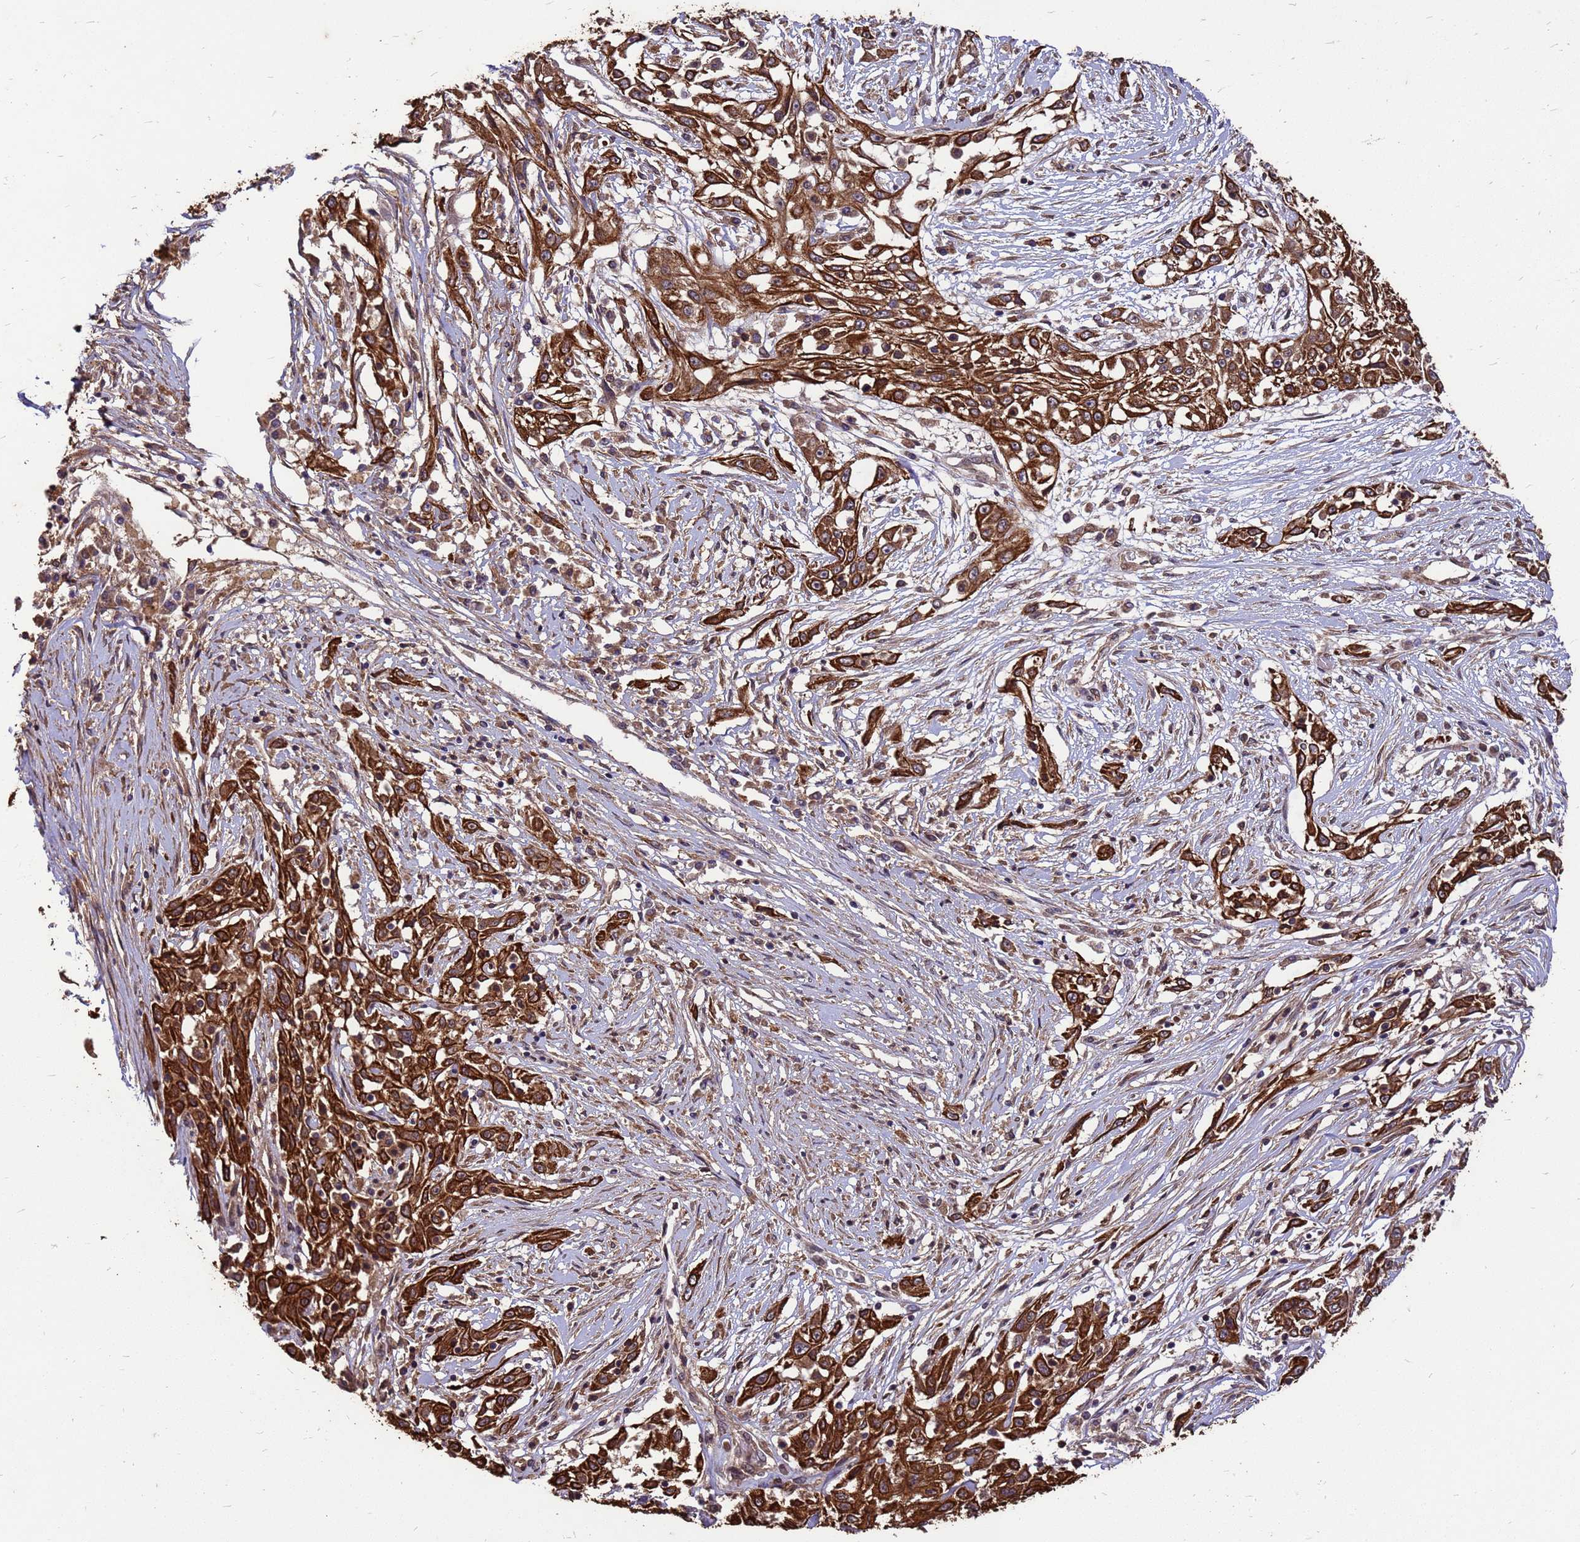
{"staining": {"intensity": "strong", "quantity": ">75%", "location": "cytoplasmic/membranous"}, "tissue": "skin cancer", "cell_type": "Tumor cells", "image_type": "cancer", "snomed": [{"axis": "morphology", "description": "Squamous cell carcinoma, NOS"}, {"axis": "morphology", "description": "Squamous cell carcinoma, metastatic, NOS"}, {"axis": "topography", "description": "Skin"}, {"axis": "topography", "description": "Lymph node"}], "caption": "Skin cancer stained for a protein reveals strong cytoplasmic/membranous positivity in tumor cells. (Stains: DAB (3,3'-diaminobenzidine) in brown, nuclei in blue, Microscopy: brightfield microscopy at high magnification).", "gene": "ZNF618", "patient": {"sex": "male", "age": 75}}